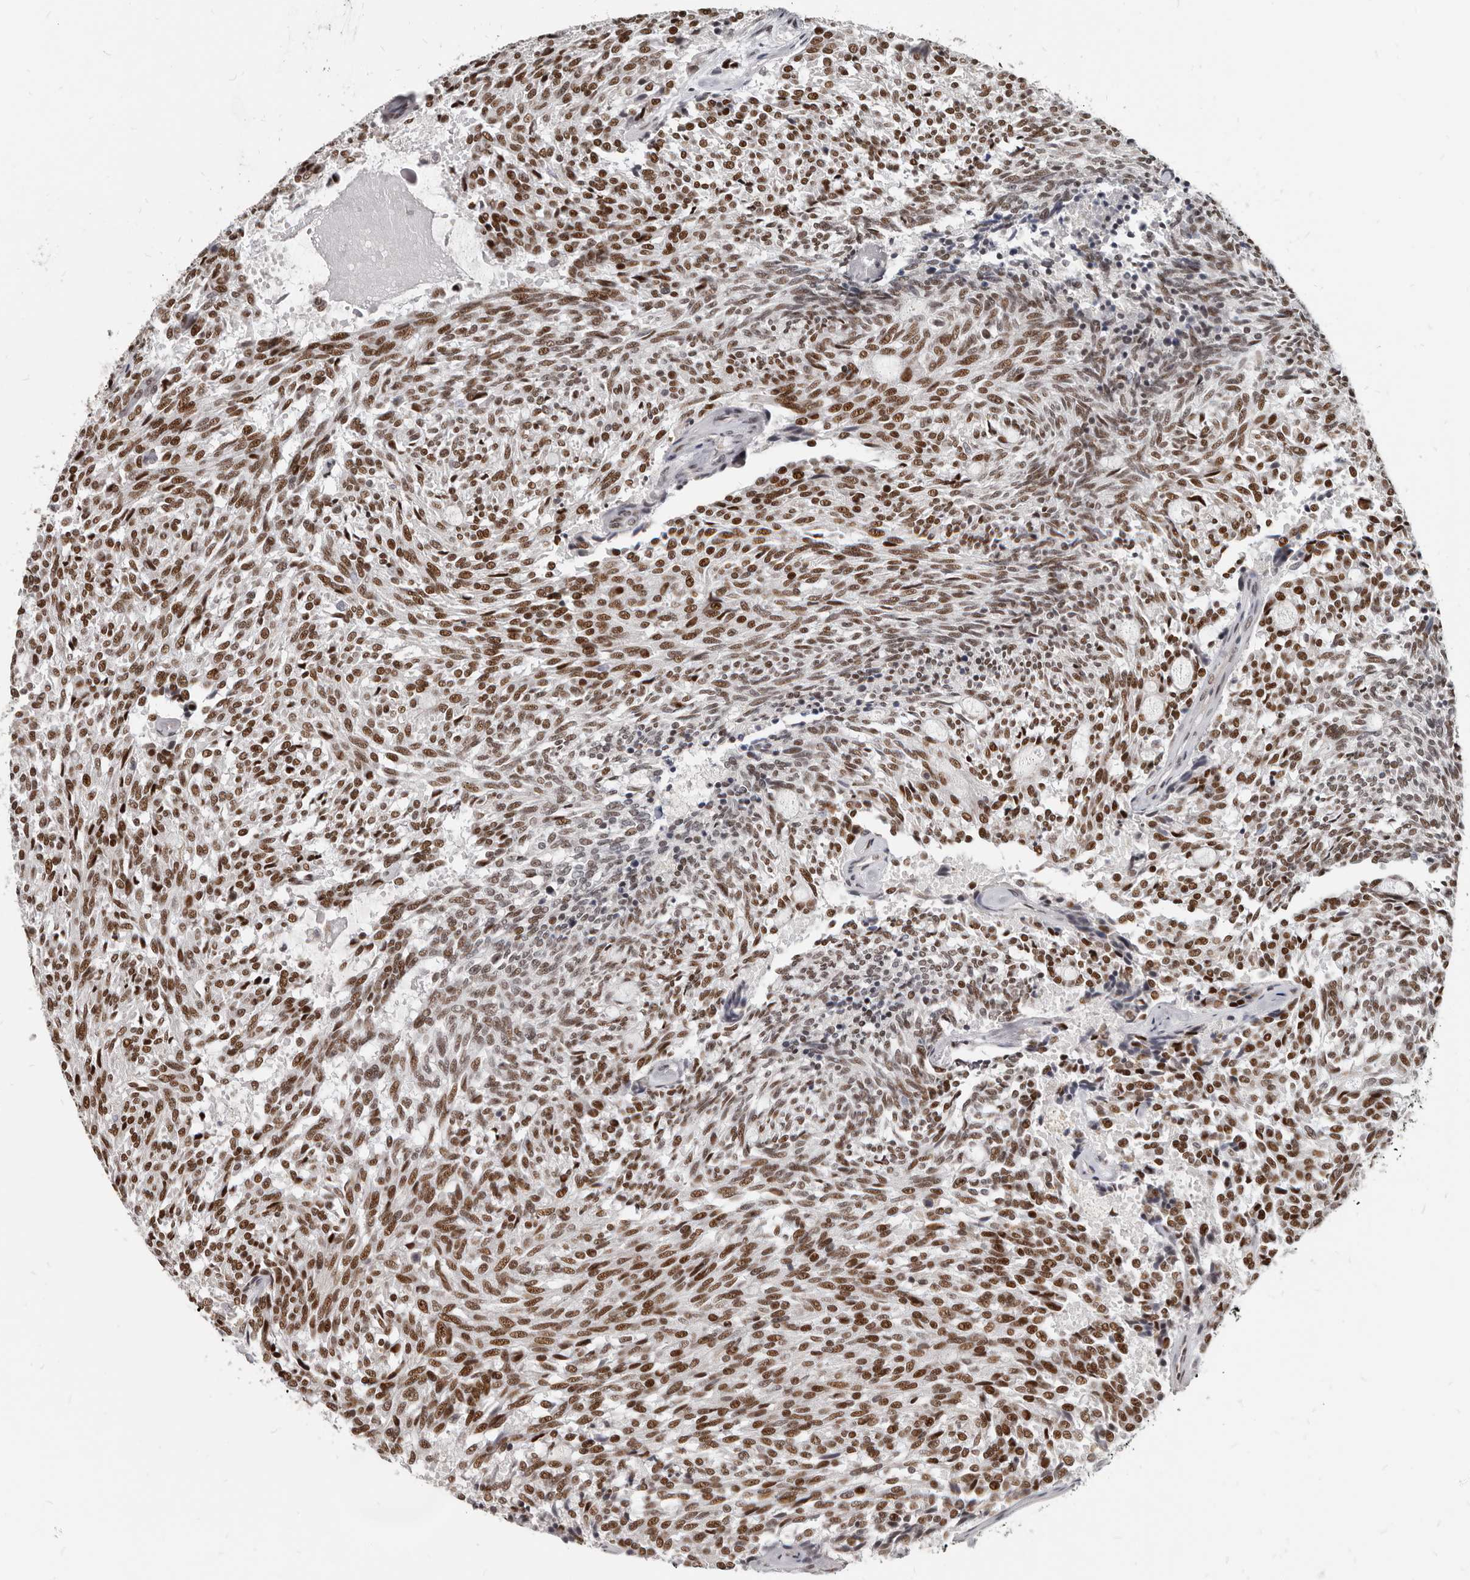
{"staining": {"intensity": "moderate", "quantity": ">75%", "location": "nuclear"}, "tissue": "carcinoid", "cell_type": "Tumor cells", "image_type": "cancer", "snomed": [{"axis": "morphology", "description": "Carcinoid, malignant, NOS"}, {"axis": "topography", "description": "Pancreas"}], "caption": "Immunohistochemistry (IHC) image of human carcinoid stained for a protein (brown), which displays medium levels of moderate nuclear staining in about >75% of tumor cells.", "gene": "ATF5", "patient": {"sex": "female", "age": 54}}